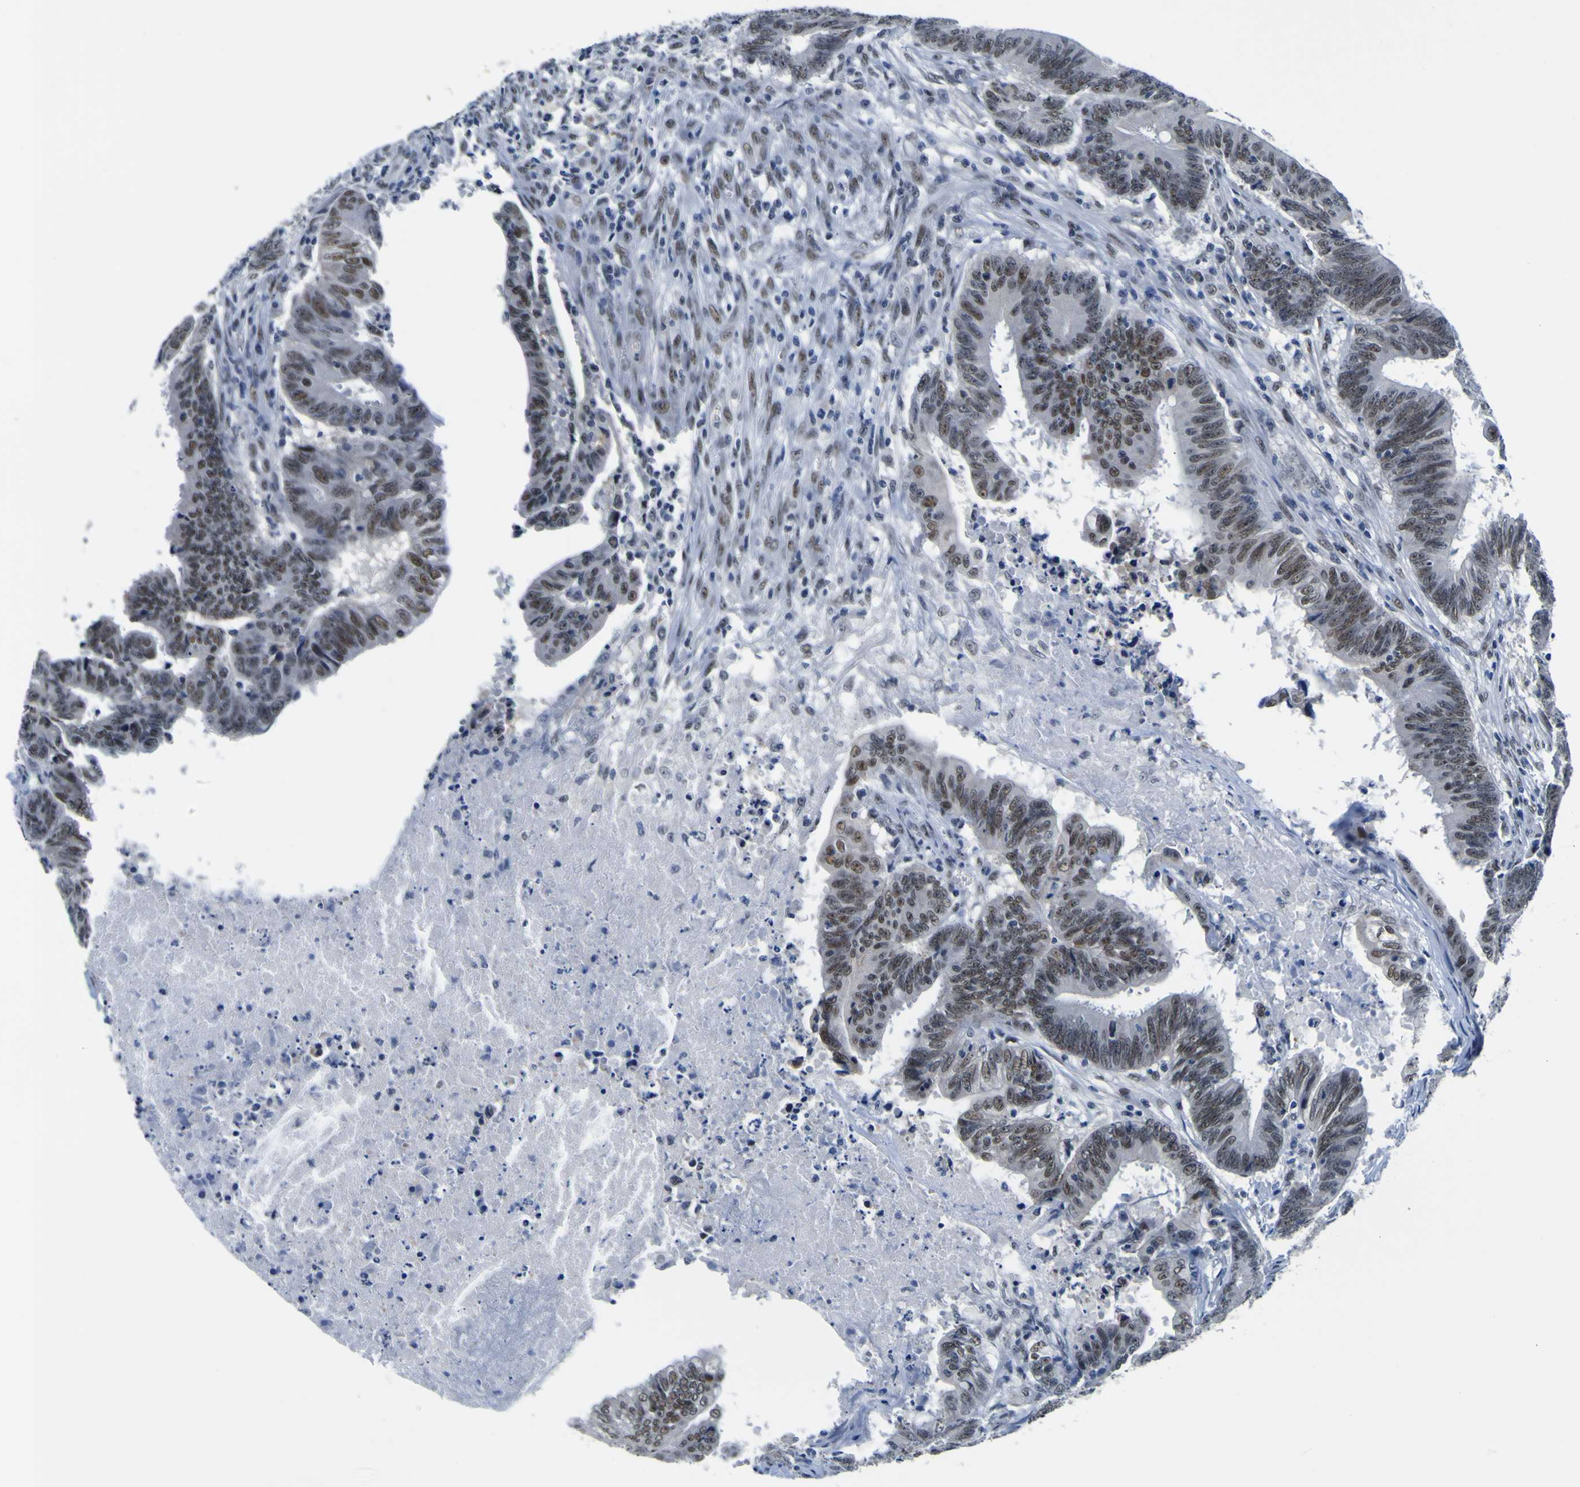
{"staining": {"intensity": "moderate", "quantity": "25%-75%", "location": "nuclear"}, "tissue": "colorectal cancer", "cell_type": "Tumor cells", "image_type": "cancer", "snomed": [{"axis": "morphology", "description": "Adenocarcinoma, NOS"}, {"axis": "topography", "description": "Colon"}], "caption": "A brown stain highlights moderate nuclear expression of a protein in adenocarcinoma (colorectal) tumor cells. Immunohistochemistry stains the protein of interest in brown and the nuclei are stained blue.", "gene": "CUL4B", "patient": {"sex": "male", "age": 45}}